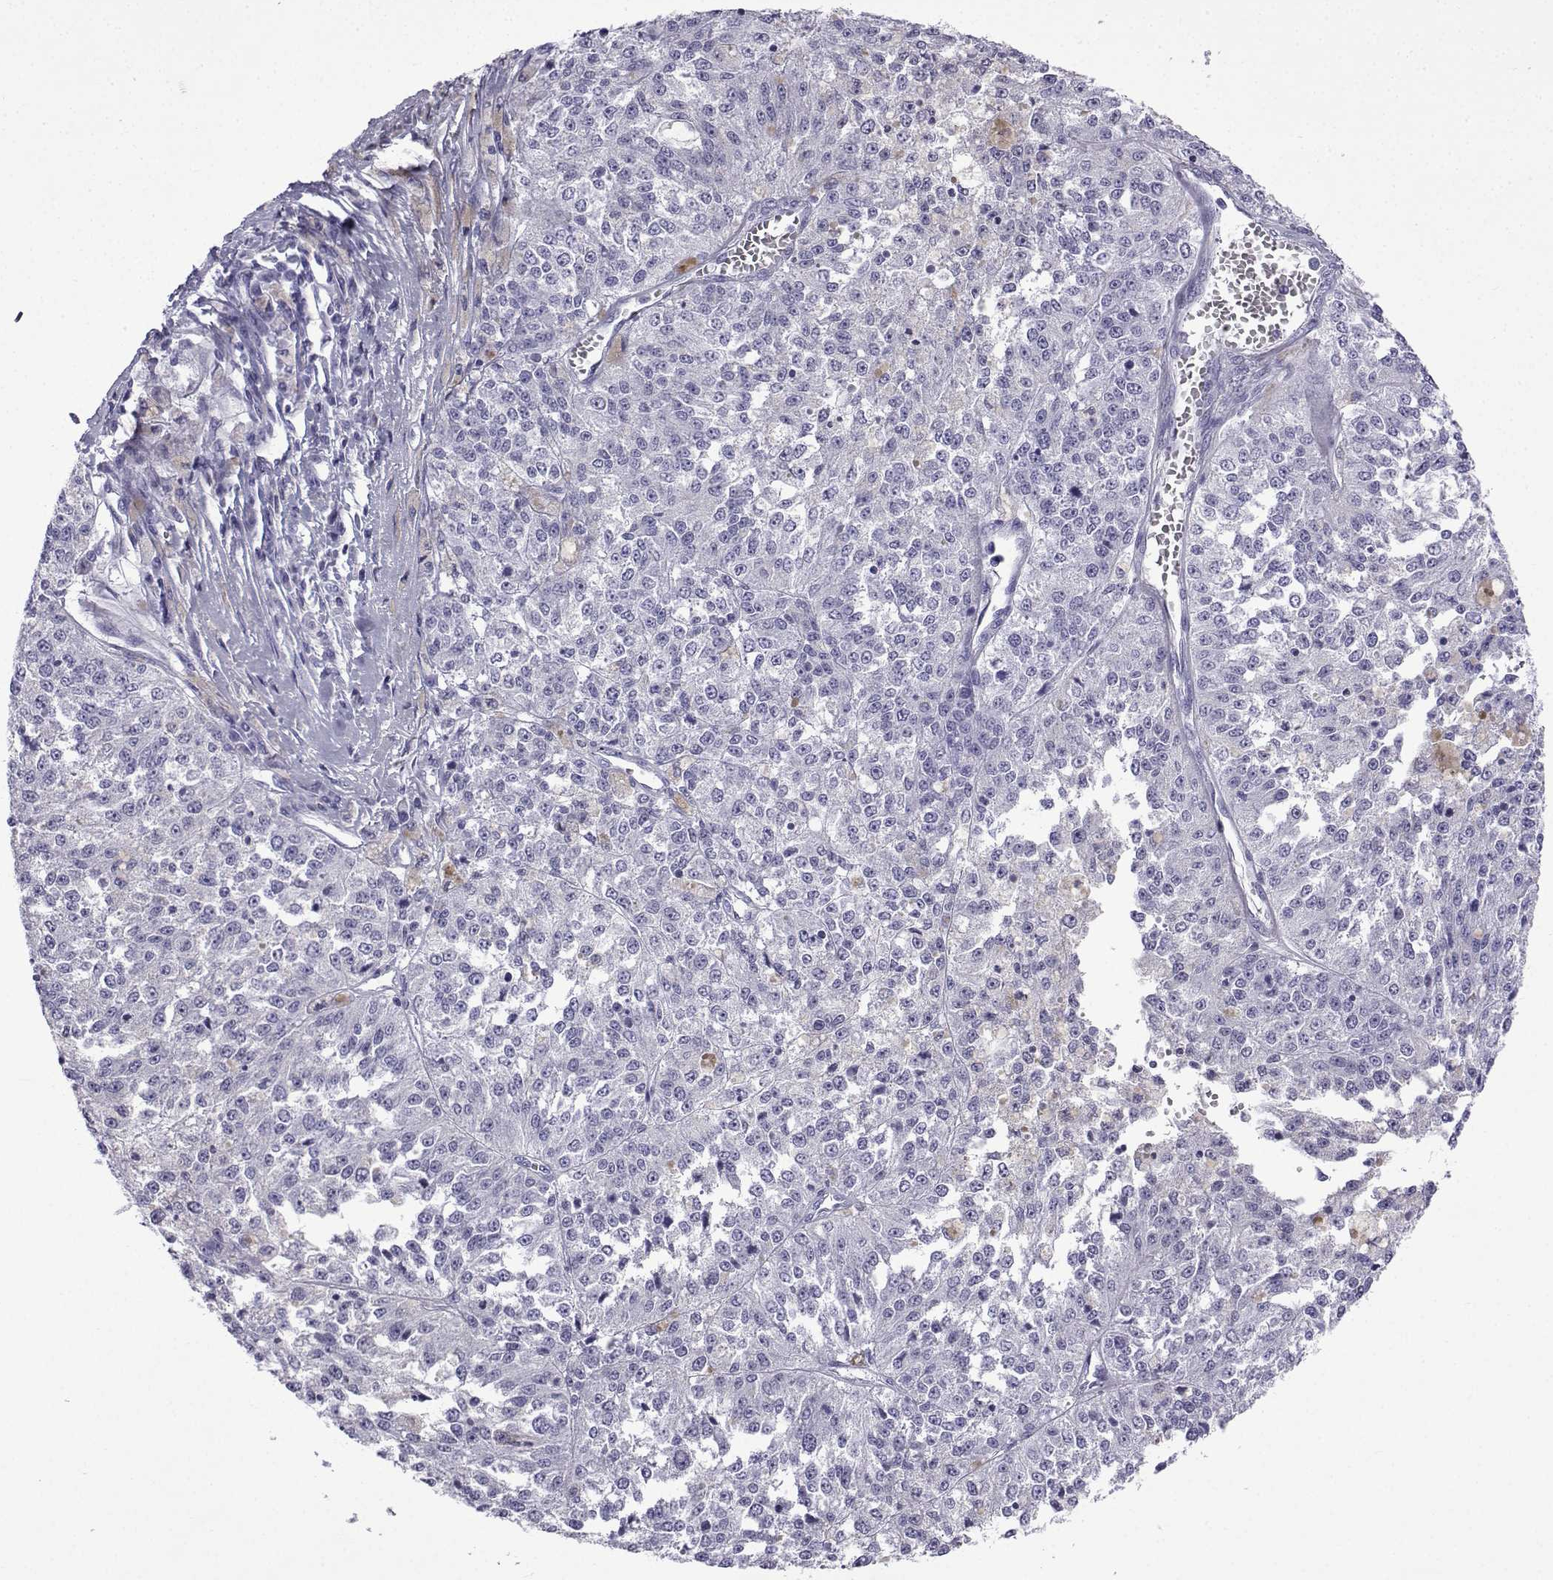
{"staining": {"intensity": "negative", "quantity": "none", "location": "none"}, "tissue": "melanoma", "cell_type": "Tumor cells", "image_type": "cancer", "snomed": [{"axis": "morphology", "description": "Malignant melanoma, Metastatic site"}, {"axis": "topography", "description": "Lymph node"}], "caption": "An immunohistochemistry (IHC) micrograph of melanoma is shown. There is no staining in tumor cells of melanoma.", "gene": "KCNF1", "patient": {"sex": "female", "age": 64}}